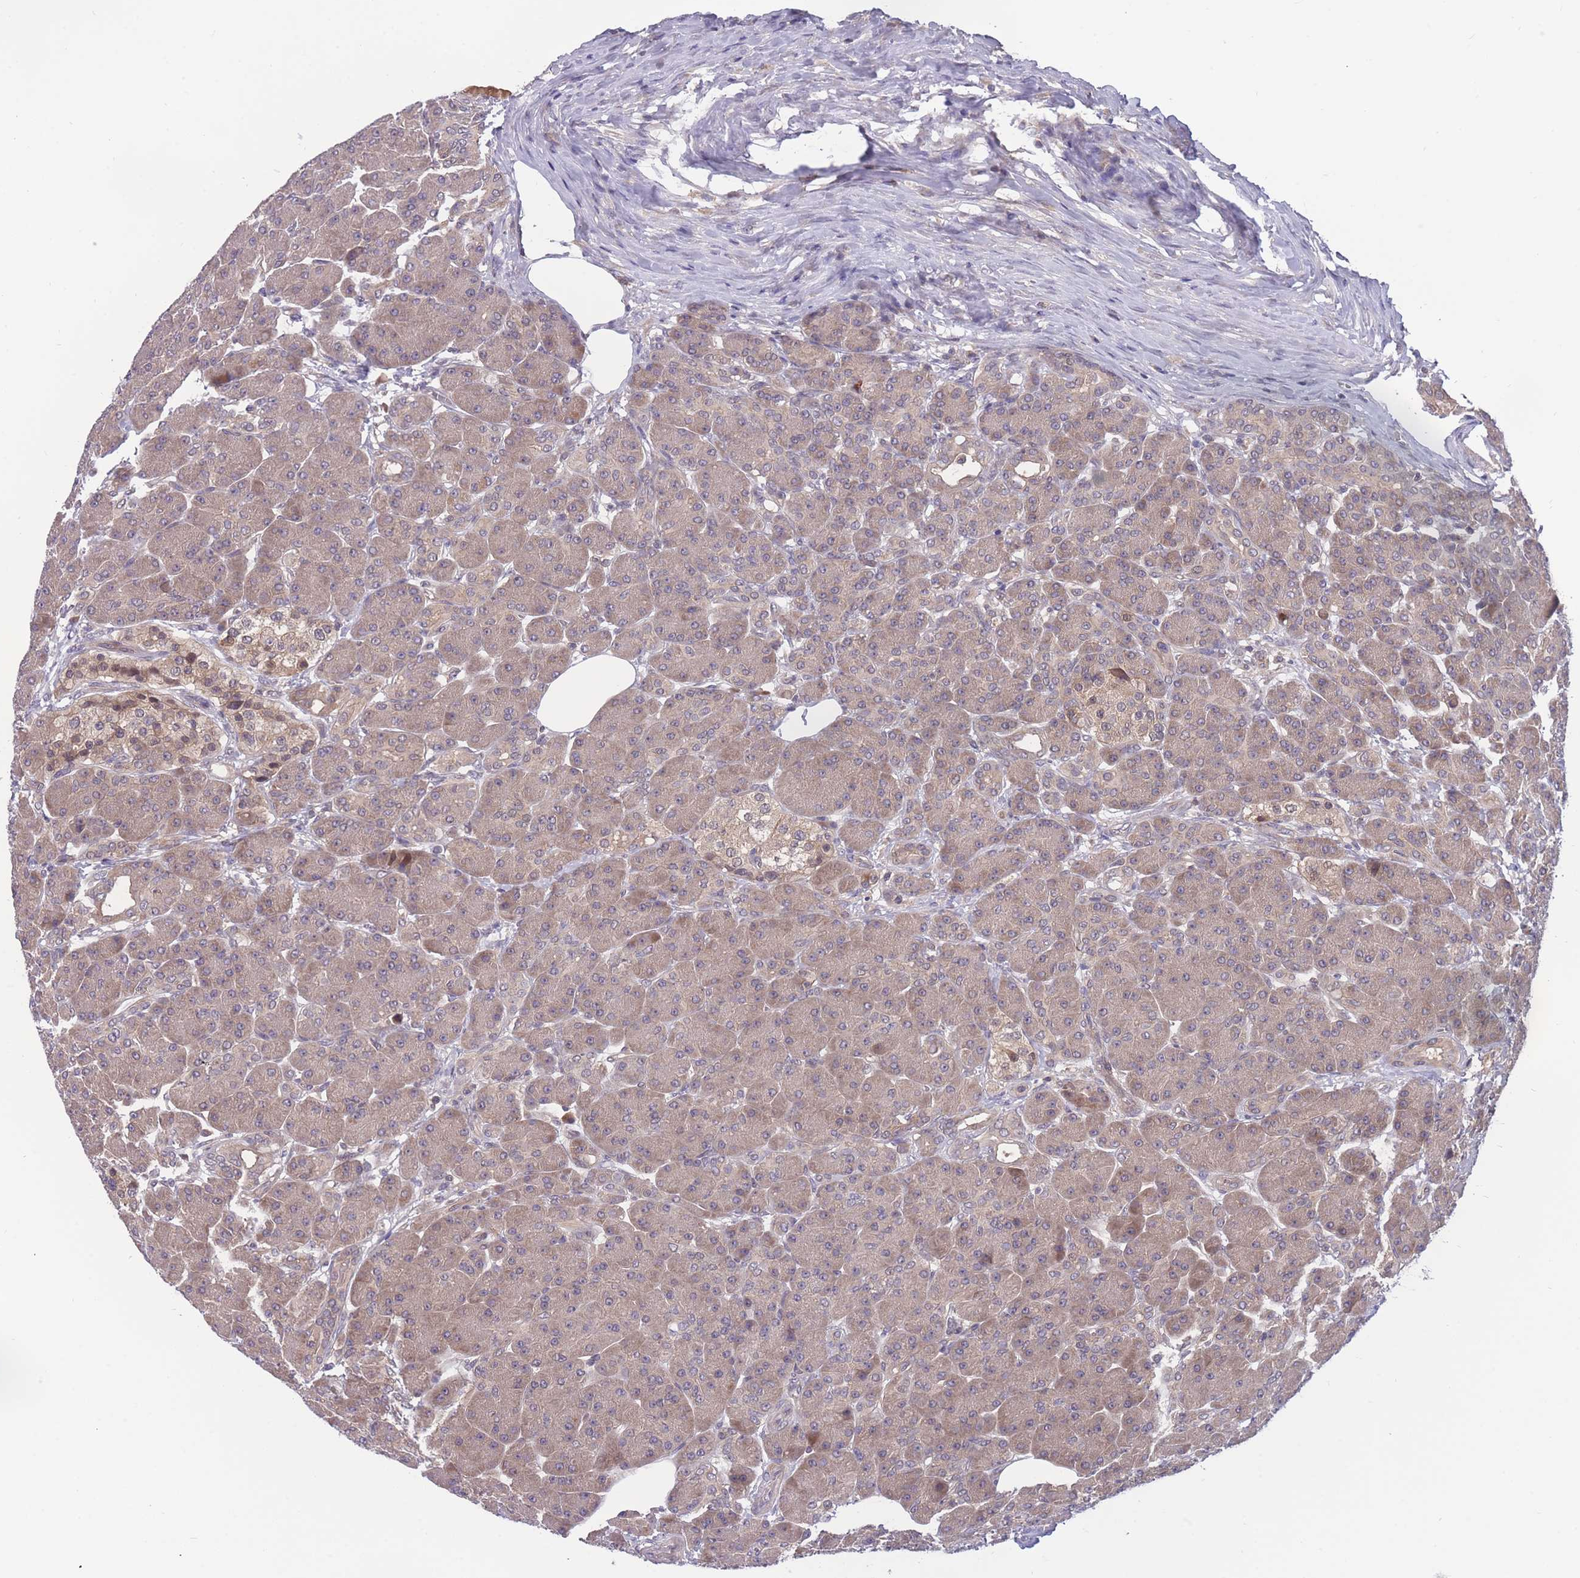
{"staining": {"intensity": "weak", "quantity": ">75%", "location": "cytoplasmic/membranous"}, "tissue": "pancreas", "cell_type": "Exocrine glandular cells", "image_type": "normal", "snomed": [{"axis": "morphology", "description": "Normal tissue, NOS"}, {"axis": "topography", "description": "Pancreas"}], "caption": "The immunohistochemical stain shows weak cytoplasmic/membranous positivity in exocrine glandular cells of unremarkable pancreas.", "gene": "UBE2NL", "patient": {"sex": "male", "age": 63}}